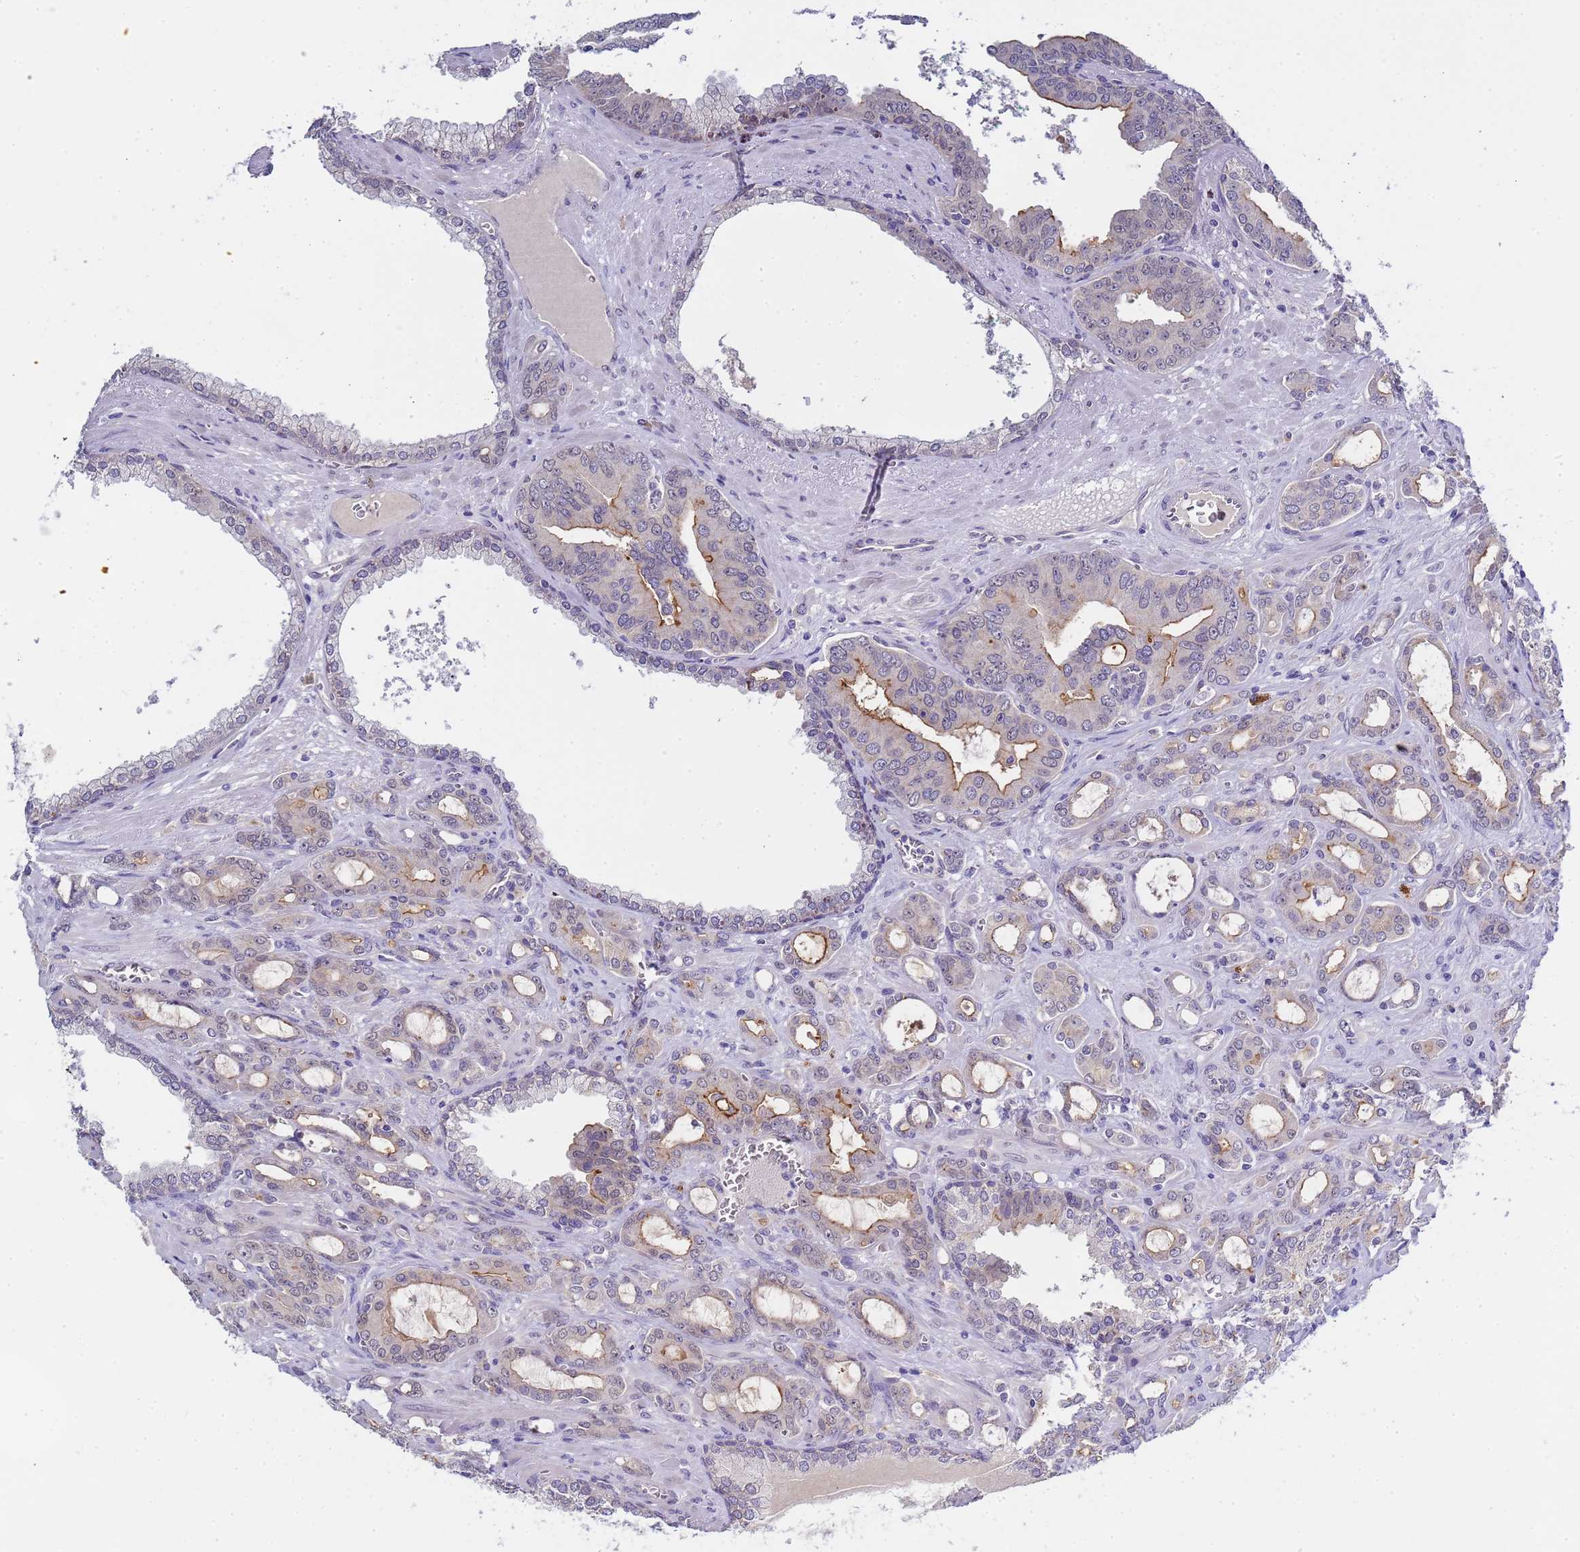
{"staining": {"intensity": "moderate", "quantity": "<25%", "location": "cytoplasmic/membranous"}, "tissue": "prostate cancer", "cell_type": "Tumor cells", "image_type": "cancer", "snomed": [{"axis": "morphology", "description": "Adenocarcinoma, High grade"}, {"axis": "topography", "description": "Prostate"}], "caption": "The immunohistochemical stain labels moderate cytoplasmic/membranous staining in tumor cells of prostate cancer (high-grade adenocarcinoma) tissue. The protein of interest is shown in brown color, while the nuclei are stained blue.", "gene": "TRMT10A", "patient": {"sex": "male", "age": 72}}